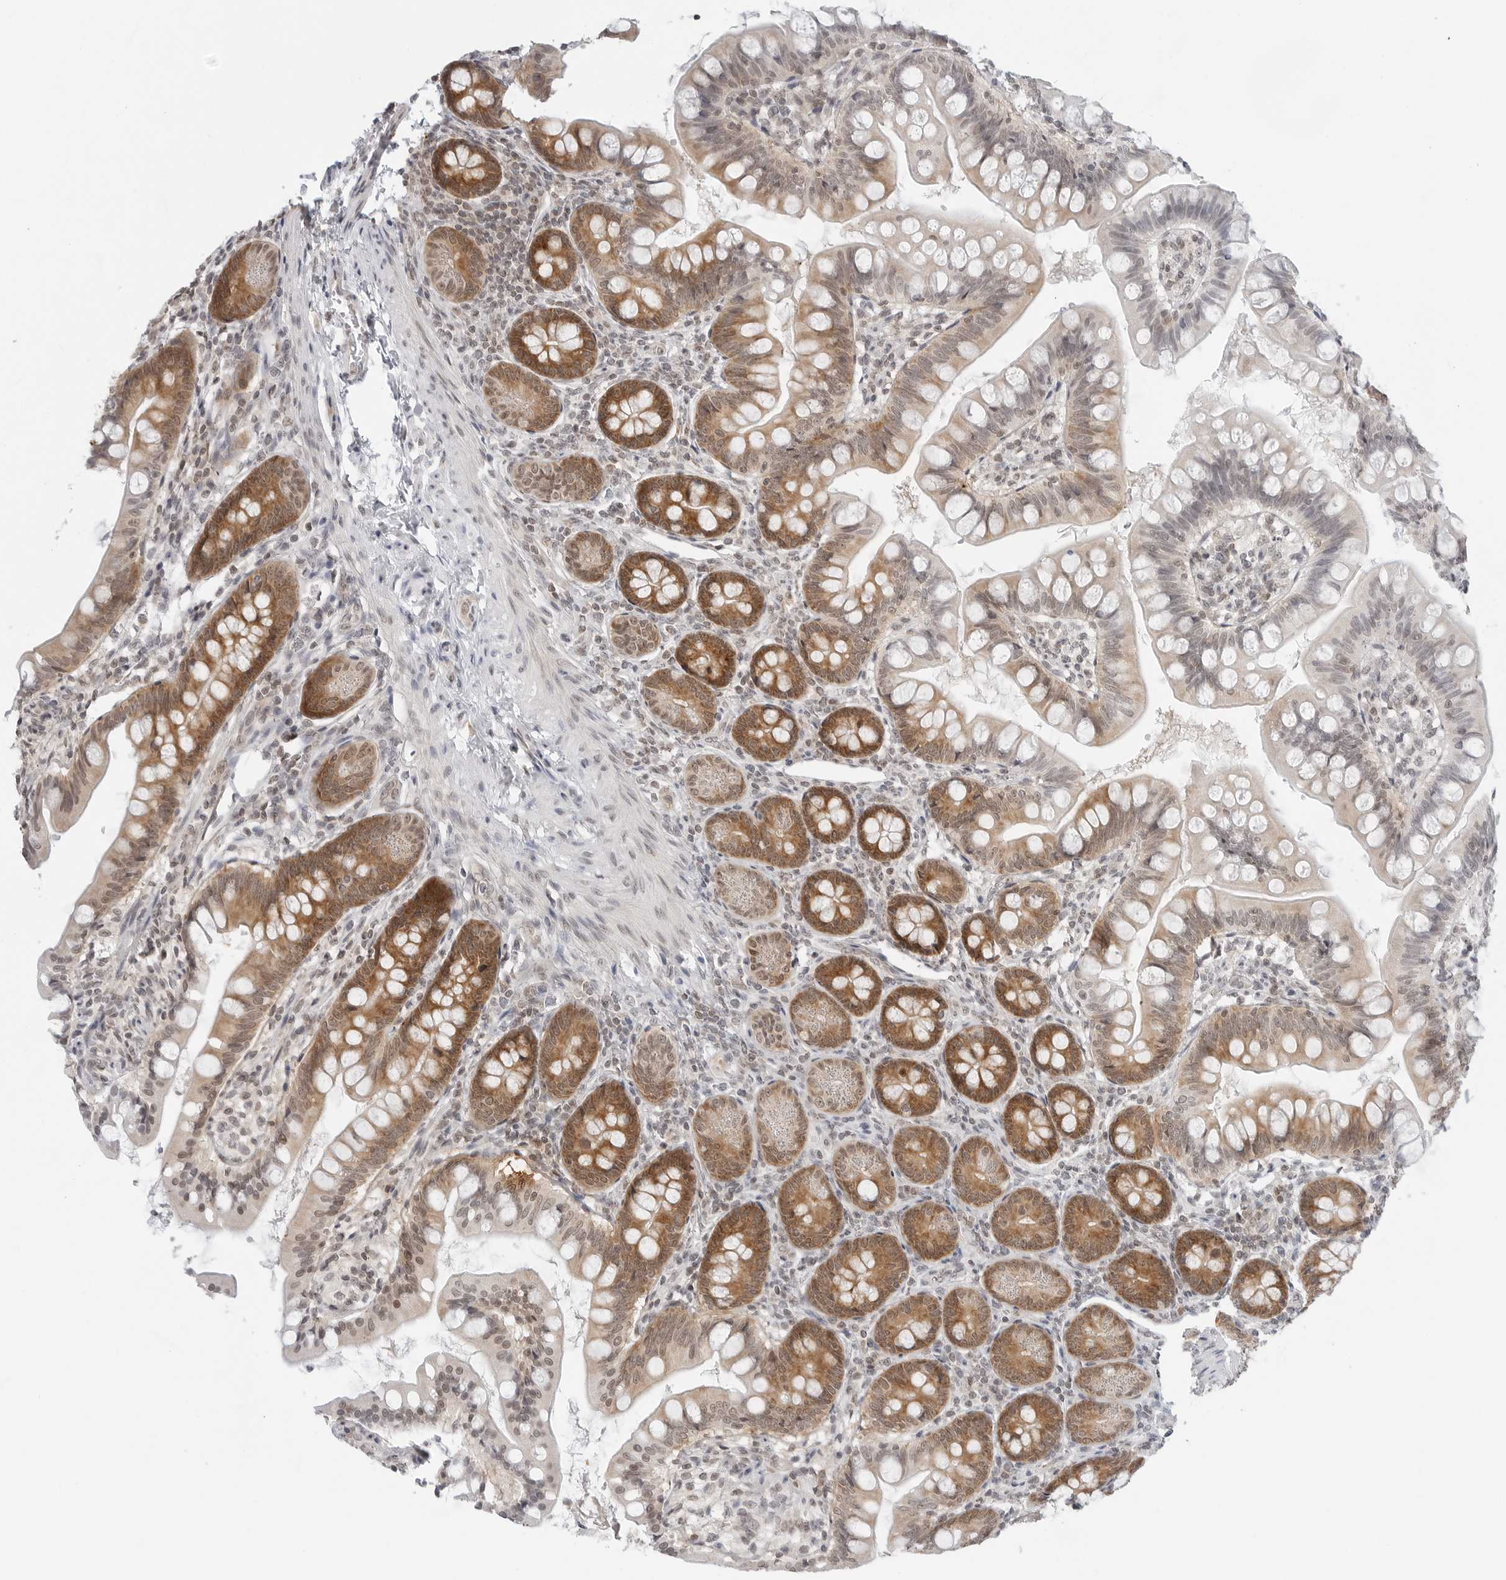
{"staining": {"intensity": "moderate", "quantity": "25%-75%", "location": "cytoplasmic/membranous"}, "tissue": "small intestine", "cell_type": "Glandular cells", "image_type": "normal", "snomed": [{"axis": "morphology", "description": "Normal tissue, NOS"}, {"axis": "topography", "description": "Small intestine"}], "caption": "A medium amount of moderate cytoplasmic/membranous staining is seen in about 25%-75% of glandular cells in benign small intestine.", "gene": "METAP1", "patient": {"sex": "male", "age": 7}}